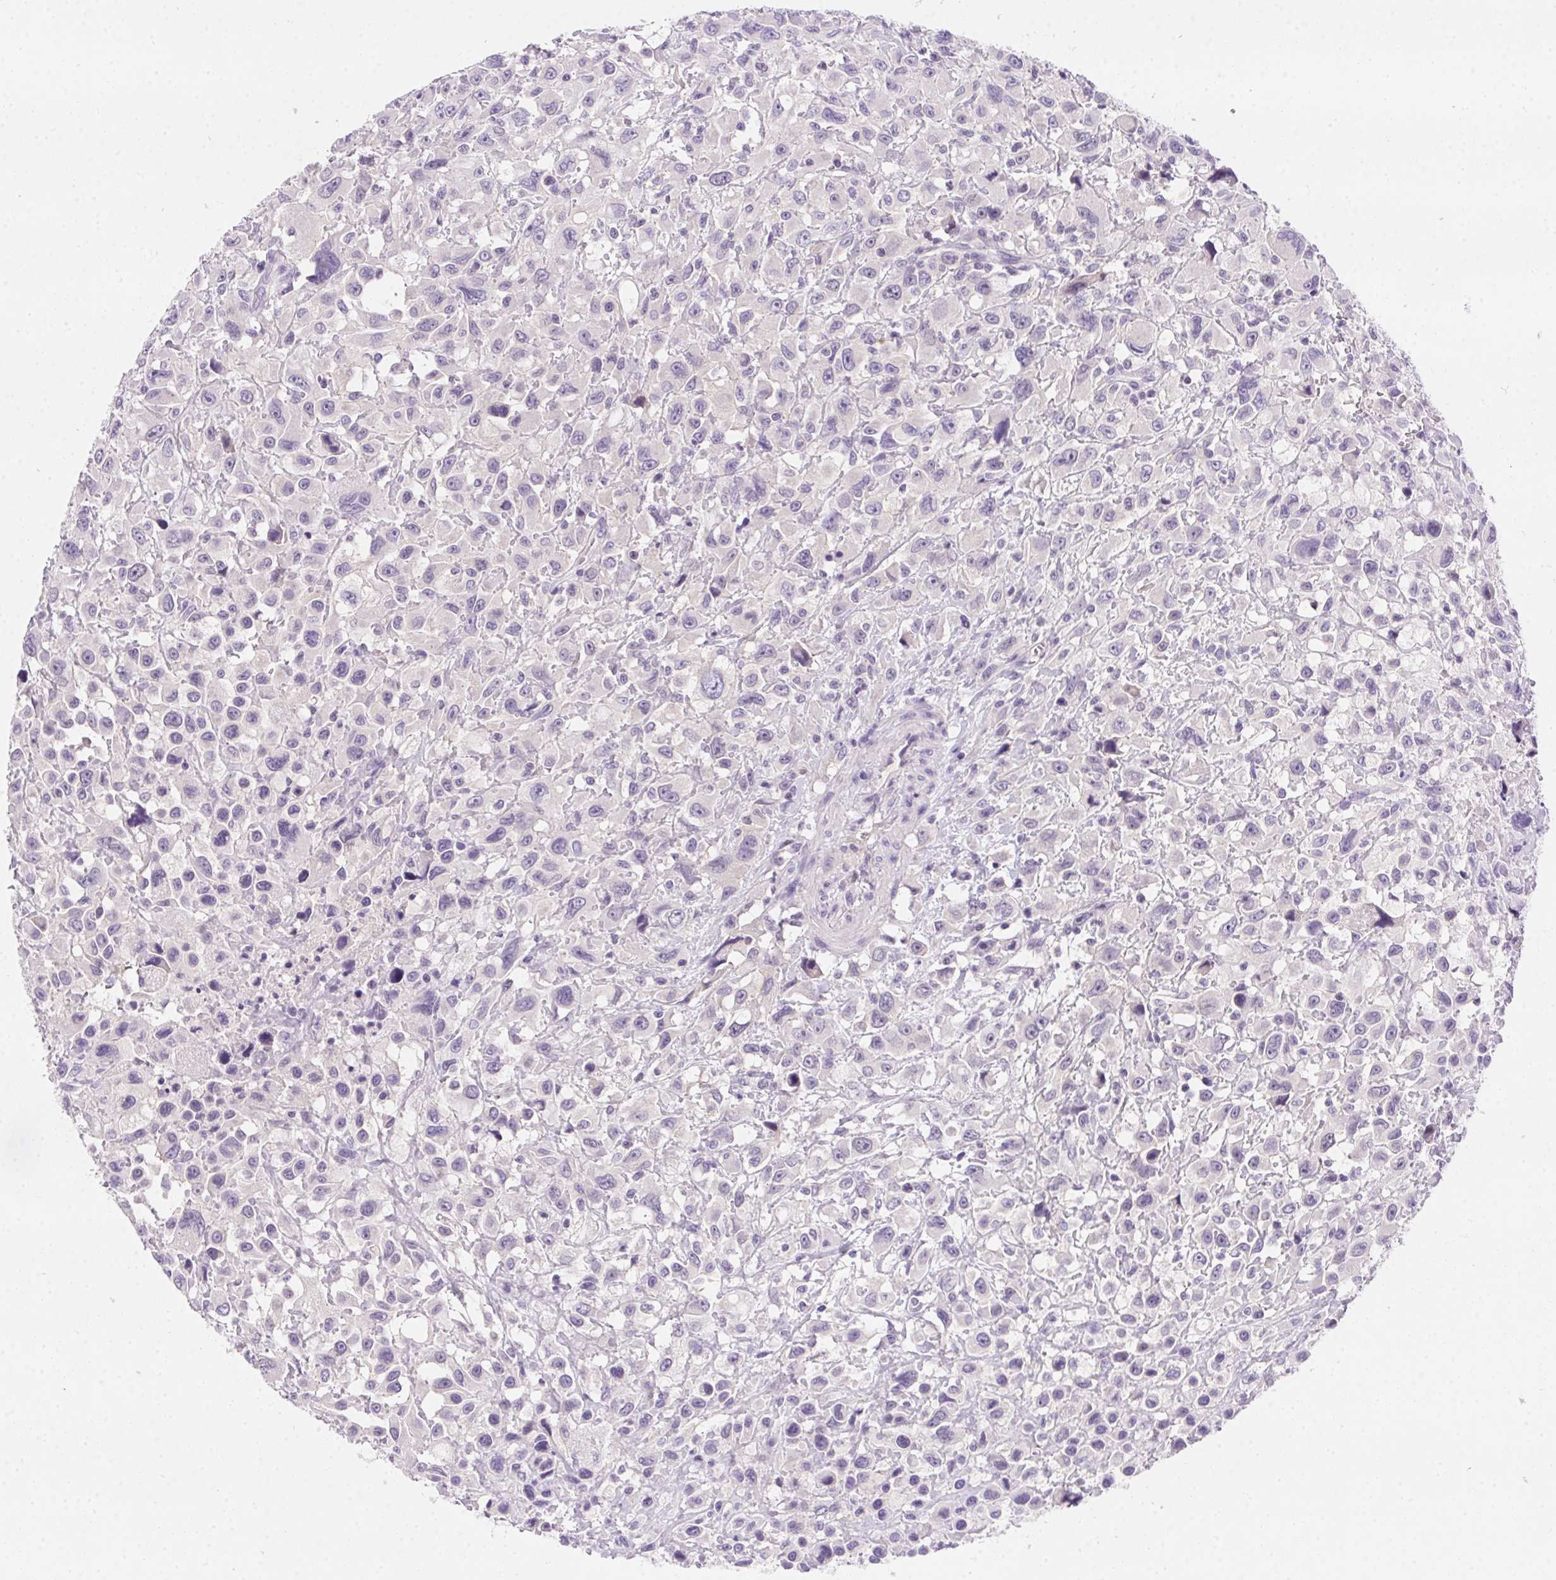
{"staining": {"intensity": "negative", "quantity": "none", "location": "none"}, "tissue": "head and neck cancer", "cell_type": "Tumor cells", "image_type": "cancer", "snomed": [{"axis": "morphology", "description": "Squamous cell carcinoma, NOS"}, {"axis": "morphology", "description": "Squamous cell carcinoma, metastatic, NOS"}, {"axis": "topography", "description": "Oral tissue"}, {"axis": "topography", "description": "Head-Neck"}], "caption": "IHC histopathology image of neoplastic tissue: human head and neck cancer (squamous cell carcinoma) stained with DAB (3,3'-diaminobenzidine) reveals no significant protein staining in tumor cells. Brightfield microscopy of immunohistochemistry (IHC) stained with DAB (brown) and hematoxylin (blue), captured at high magnification.", "gene": "SSTR4", "patient": {"sex": "female", "age": 85}}